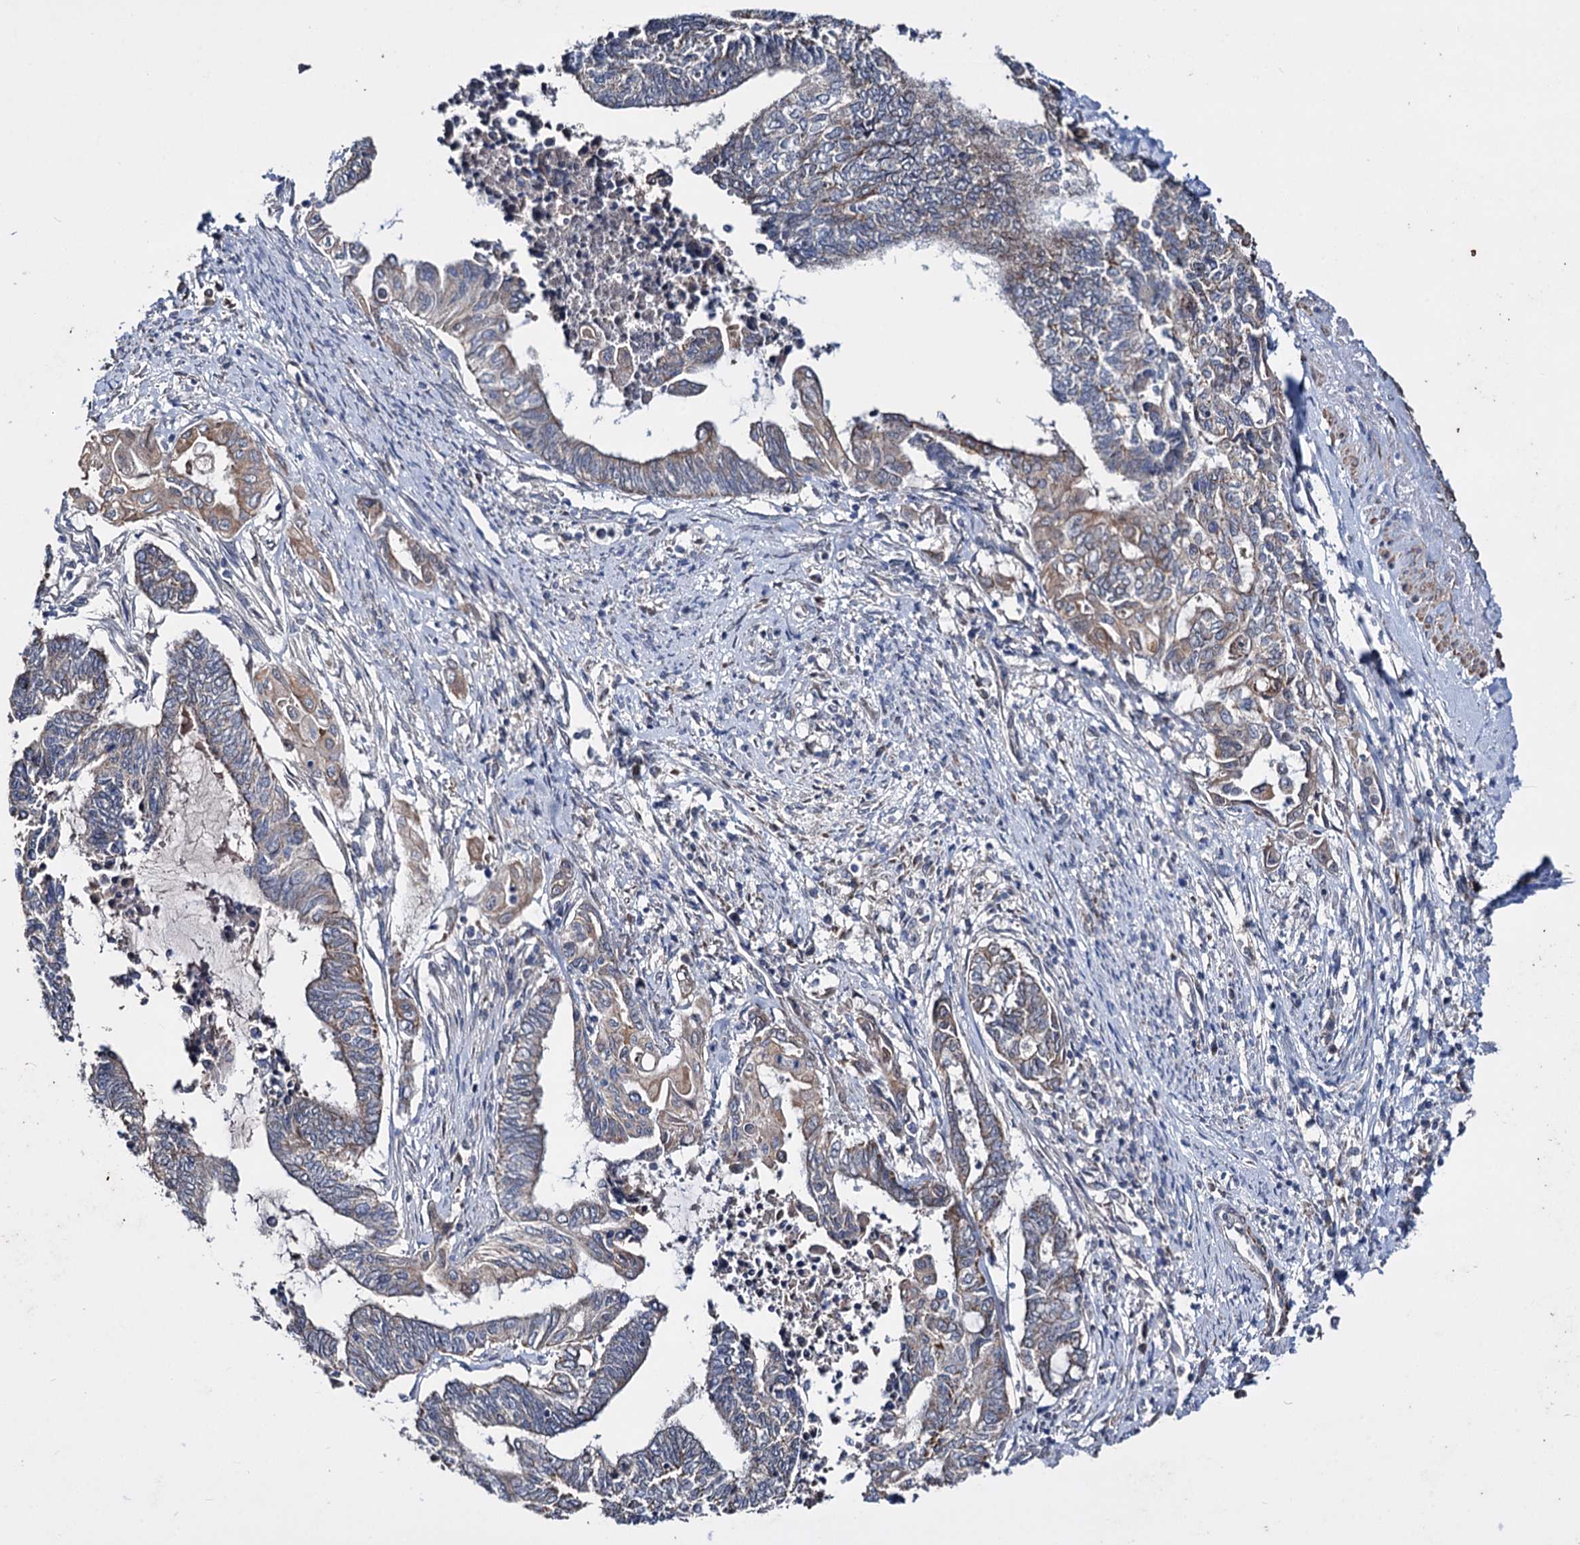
{"staining": {"intensity": "weak", "quantity": "<25%", "location": "cytoplasmic/membranous"}, "tissue": "endometrial cancer", "cell_type": "Tumor cells", "image_type": "cancer", "snomed": [{"axis": "morphology", "description": "Adenocarcinoma, NOS"}, {"axis": "topography", "description": "Uterus"}, {"axis": "topography", "description": "Endometrium"}], "caption": "The photomicrograph exhibits no significant expression in tumor cells of endometrial cancer.", "gene": "CLPB", "patient": {"sex": "female", "age": 70}}